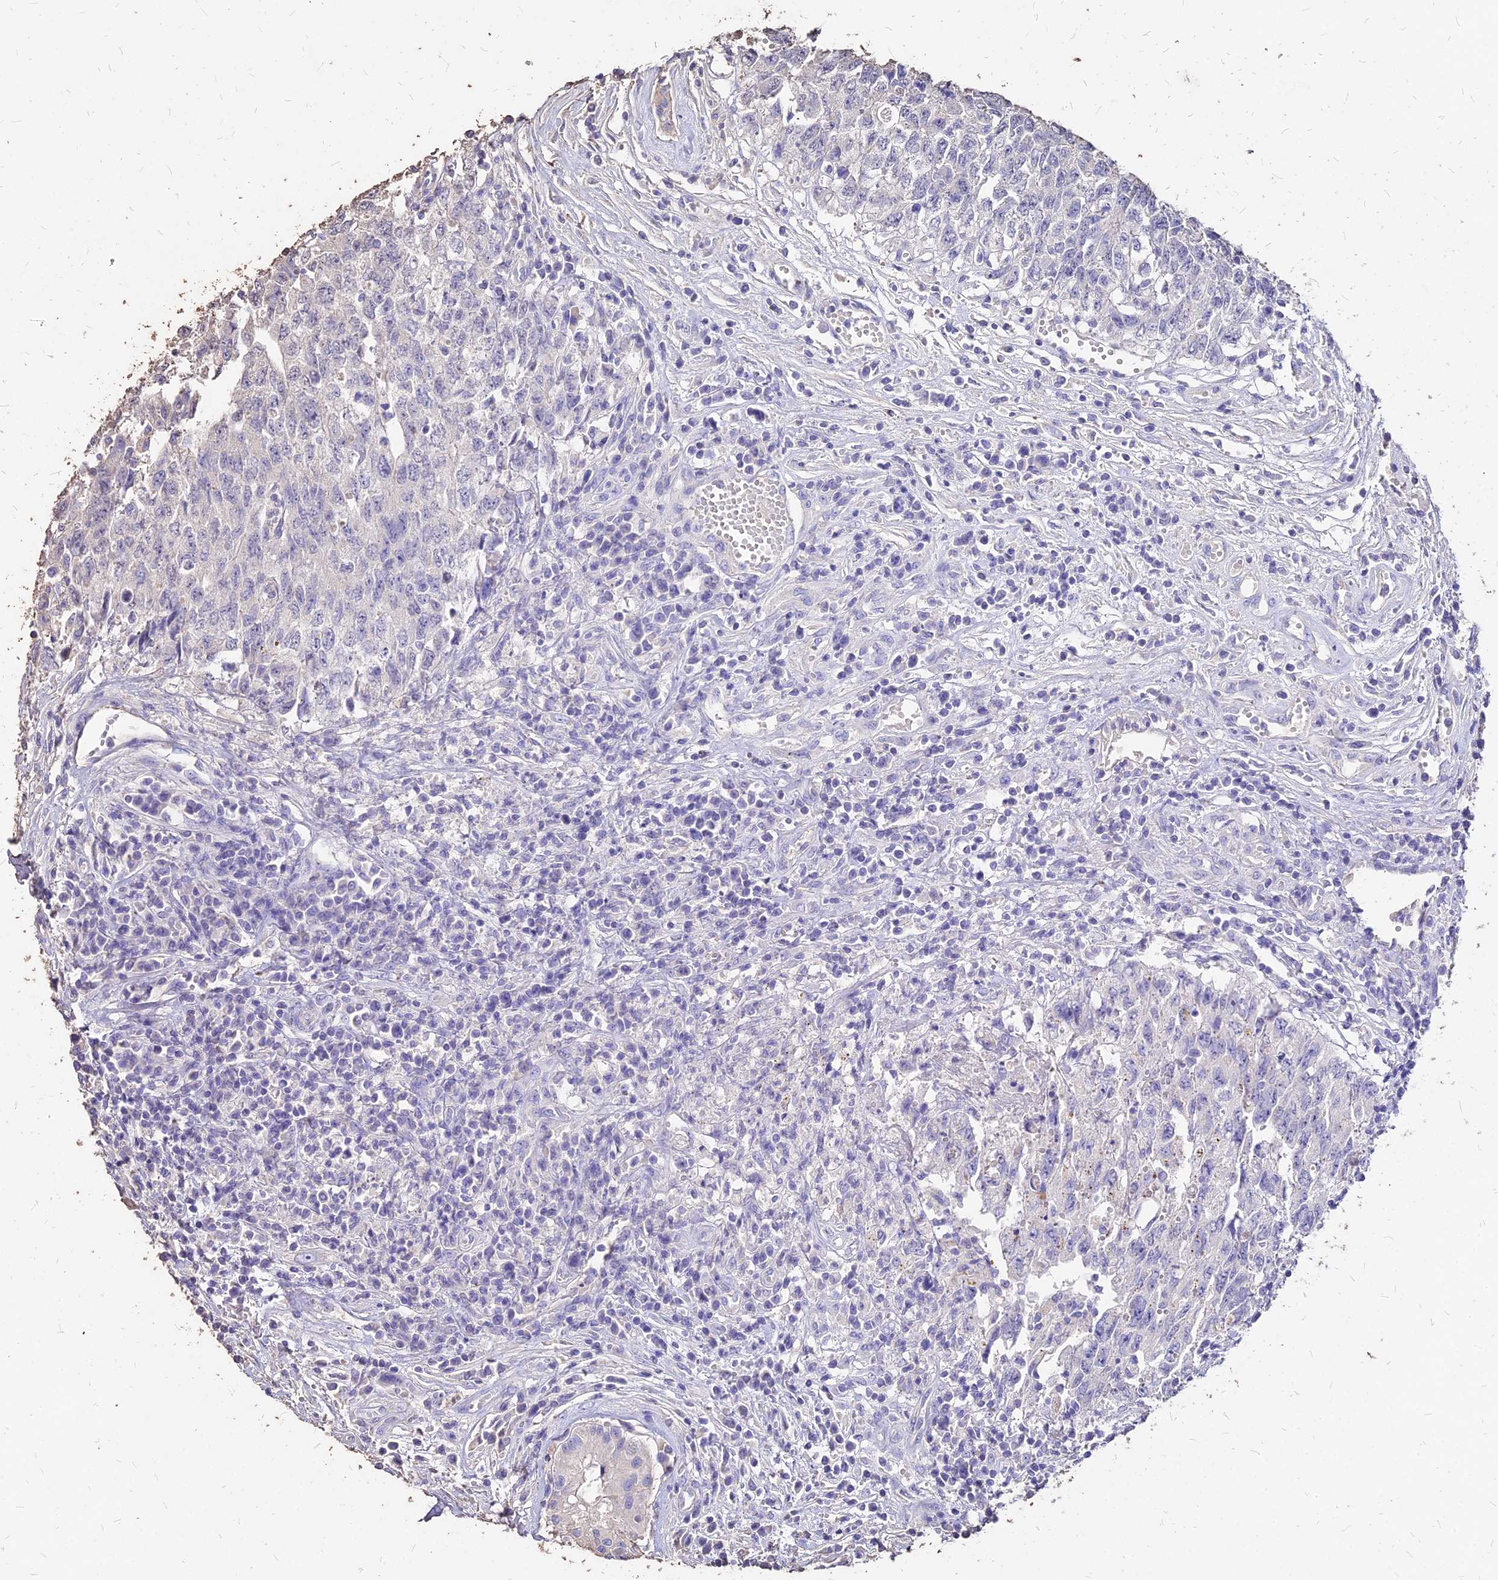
{"staining": {"intensity": "negative", "quantity": "none", "location": "none"}, "tissue": "testis cancer", "cell_type": "Tumor cells", "image_type": "cancer", "snomed": [{"axis": "morphology", "description": "Carcinoma, Embryonal, NOS"}, {"axis": "topography", "description": "Testis"}], "caption": "Testis cancer stained for a protein using immunohistochemistry reveals no positivity tumor cells.", "gene": "NME5", "patient": {"sex": "male", "age": 34}}